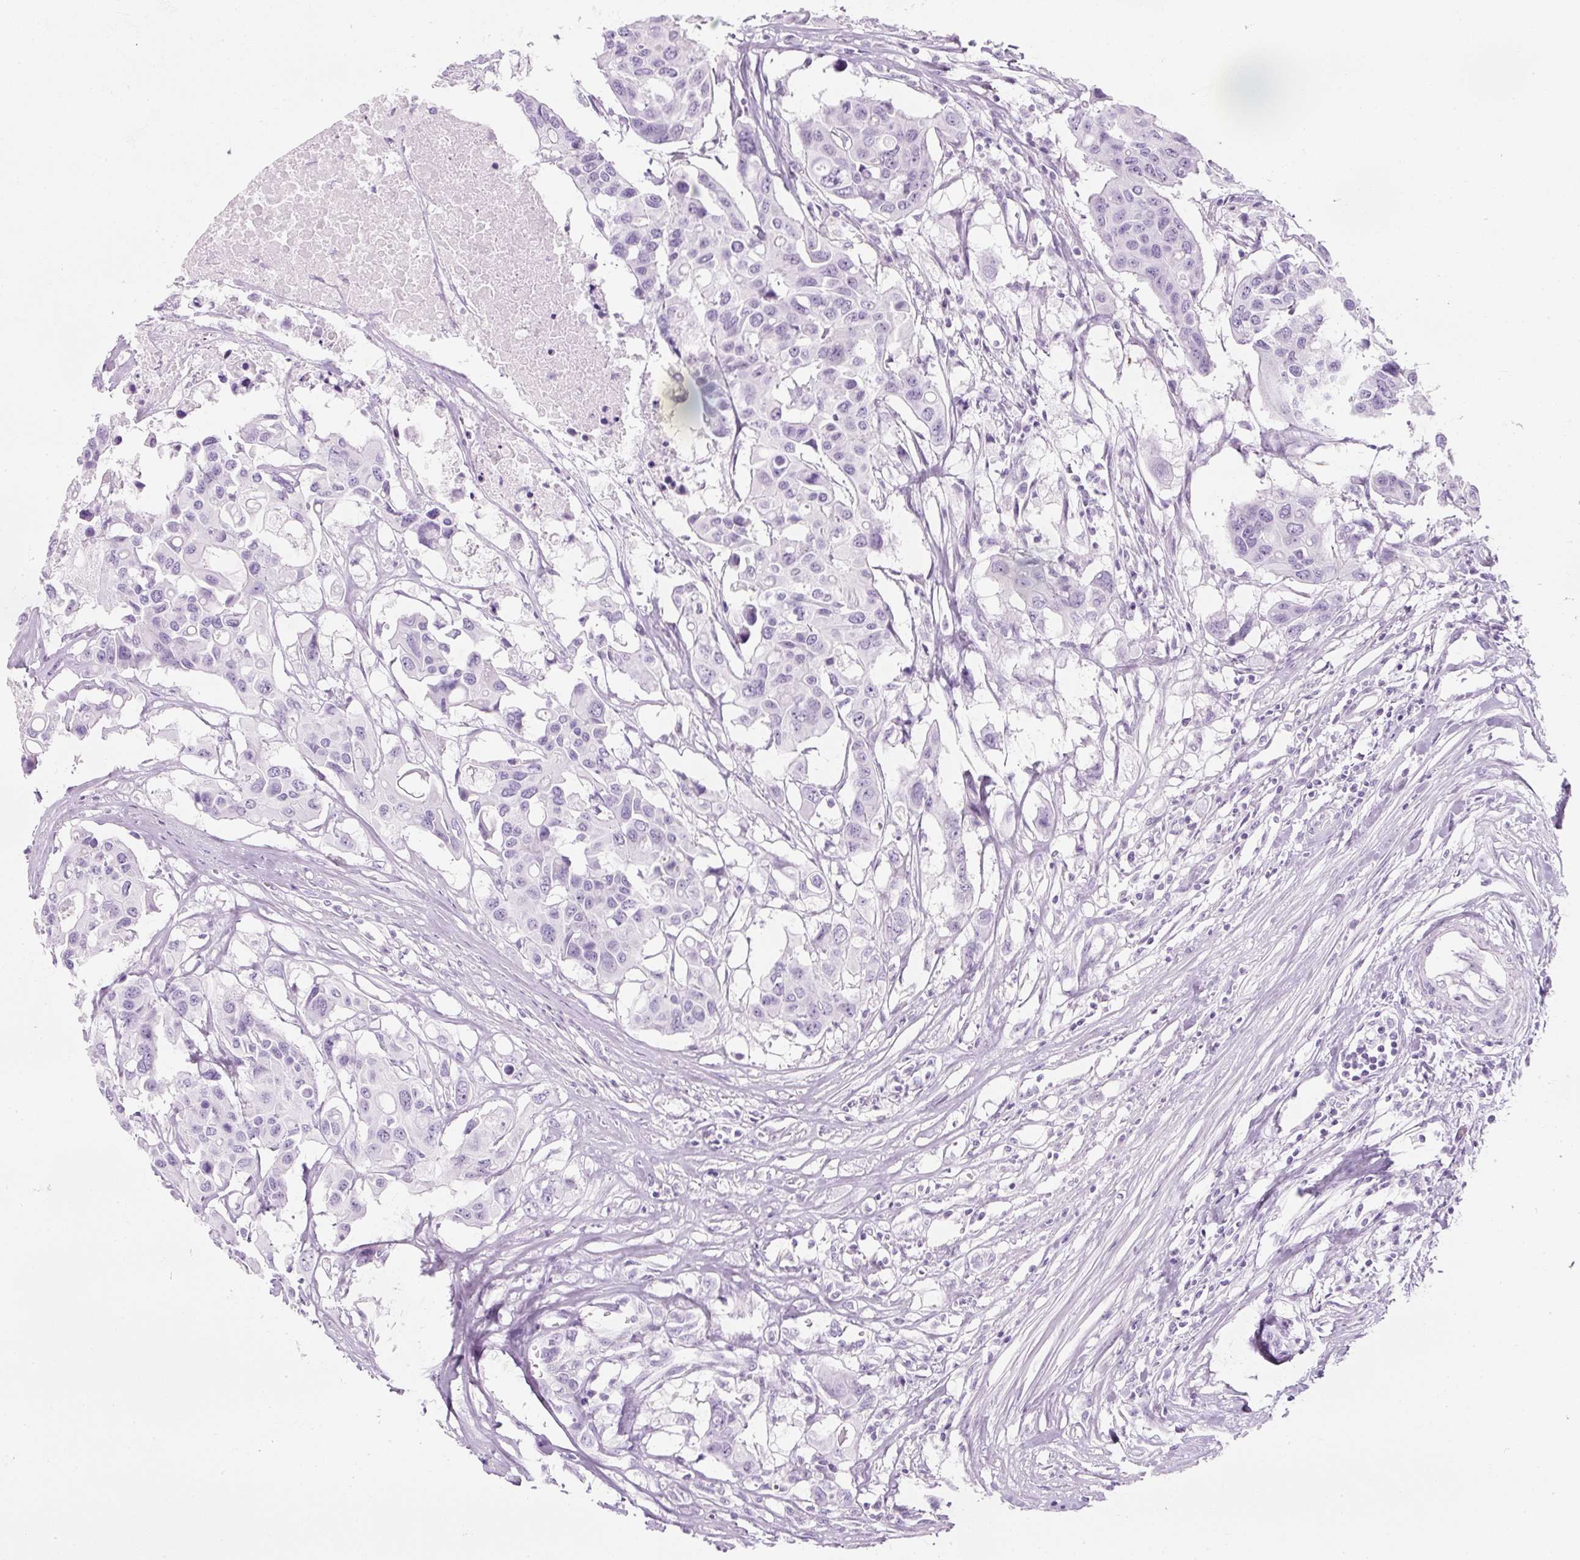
{"staining": {"intensity": "negative", "quantity": "none", "location": "none"}, "tissue": "colorectal cancer", "cell_type": "Tumor cells", "image_type": "cancer", "snomed": [{"axis": "morphology", "description": "Adenocarcinoma, NOS"}, {"axis": "topography", "description": "Colon"}], "caption": "High magnification brightfield microscopy of colorectal cancer stained with DAB (3,3'-diaminobenzidine) (brown) and counterstained with hematoxylin (blue): tumor cells show no significant staining.", "gene": "PF4V1", "patient": {"sex": "male", "age": 77}}